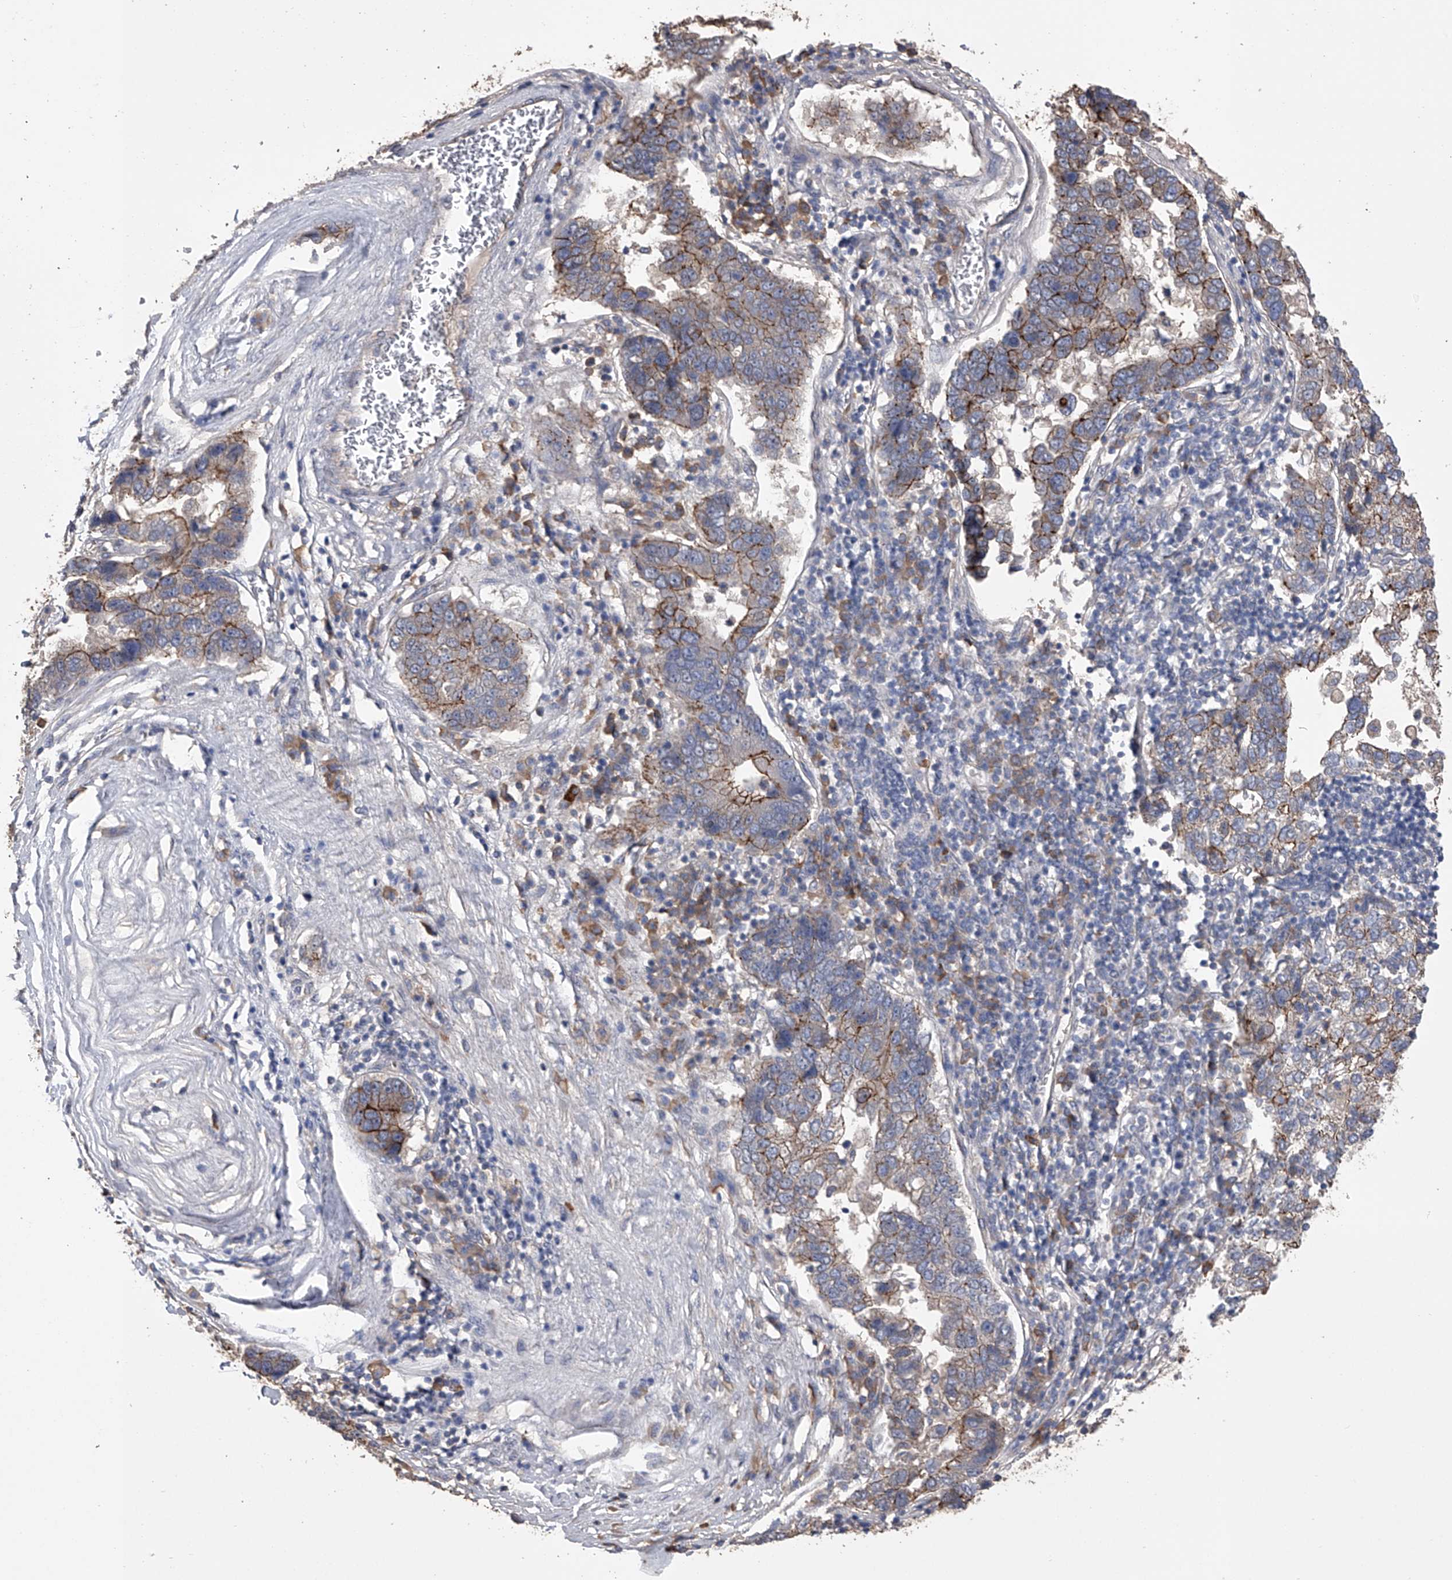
{"staining": {"intensity": "moderate", "quantity": "25%-75%", "location": "cytoplasmic/membranous"}, "tissue": "pancreatic cancer", "cell_type": "Tumor cells", "image_type": "cancer", "snomed": [{"axis": "morphology", "description": "Adenocarcinoma, NOS"}, {"axis": "topography", "description": "Pancreas"}], "caption": "Adenocarcinoma (pancreatic) tissue reveals moderate cytoplasmic/membranous expression in approximately 25%-75% of tumor cells, visualized by immunohistochemistry.", "gene": "ZNF343", "patient": {"sex": "female", "age": 61}}